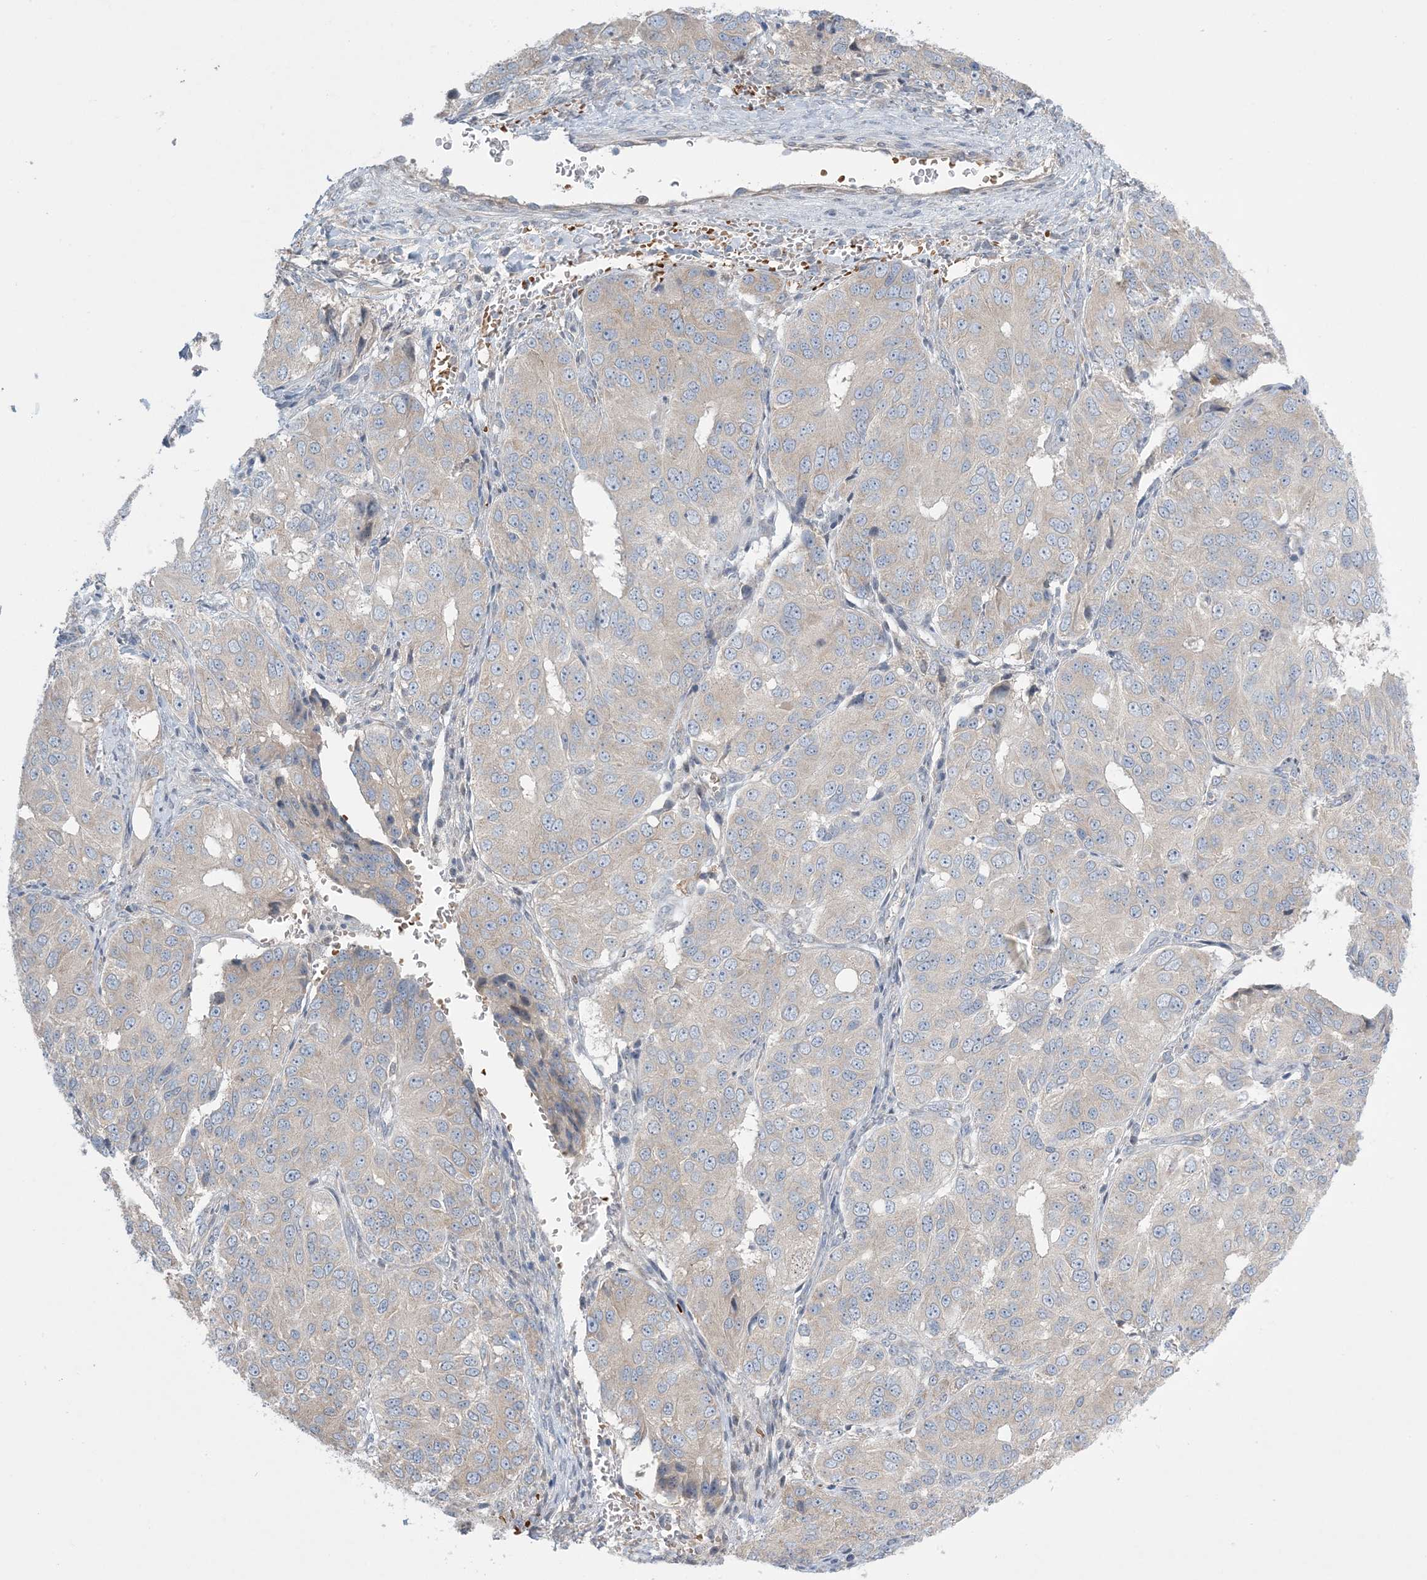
{"staining": {"intensity": "negative", "quantity": "none", "location": "none"}, "tissue": "ovarian cancer", "cell_type": "Tumor cells", "image_type": "cancer", "snomed": [{"axis": "morphology", "description": "Carcinoma, endometroid"}, {"axis": "topography", "description": "Ovary"}], "caption": "Tumor cells show no significant protein expression in ovarian cancer.", "gene": "MMGT1", "patient": {"sex": "female", "age": 51}}